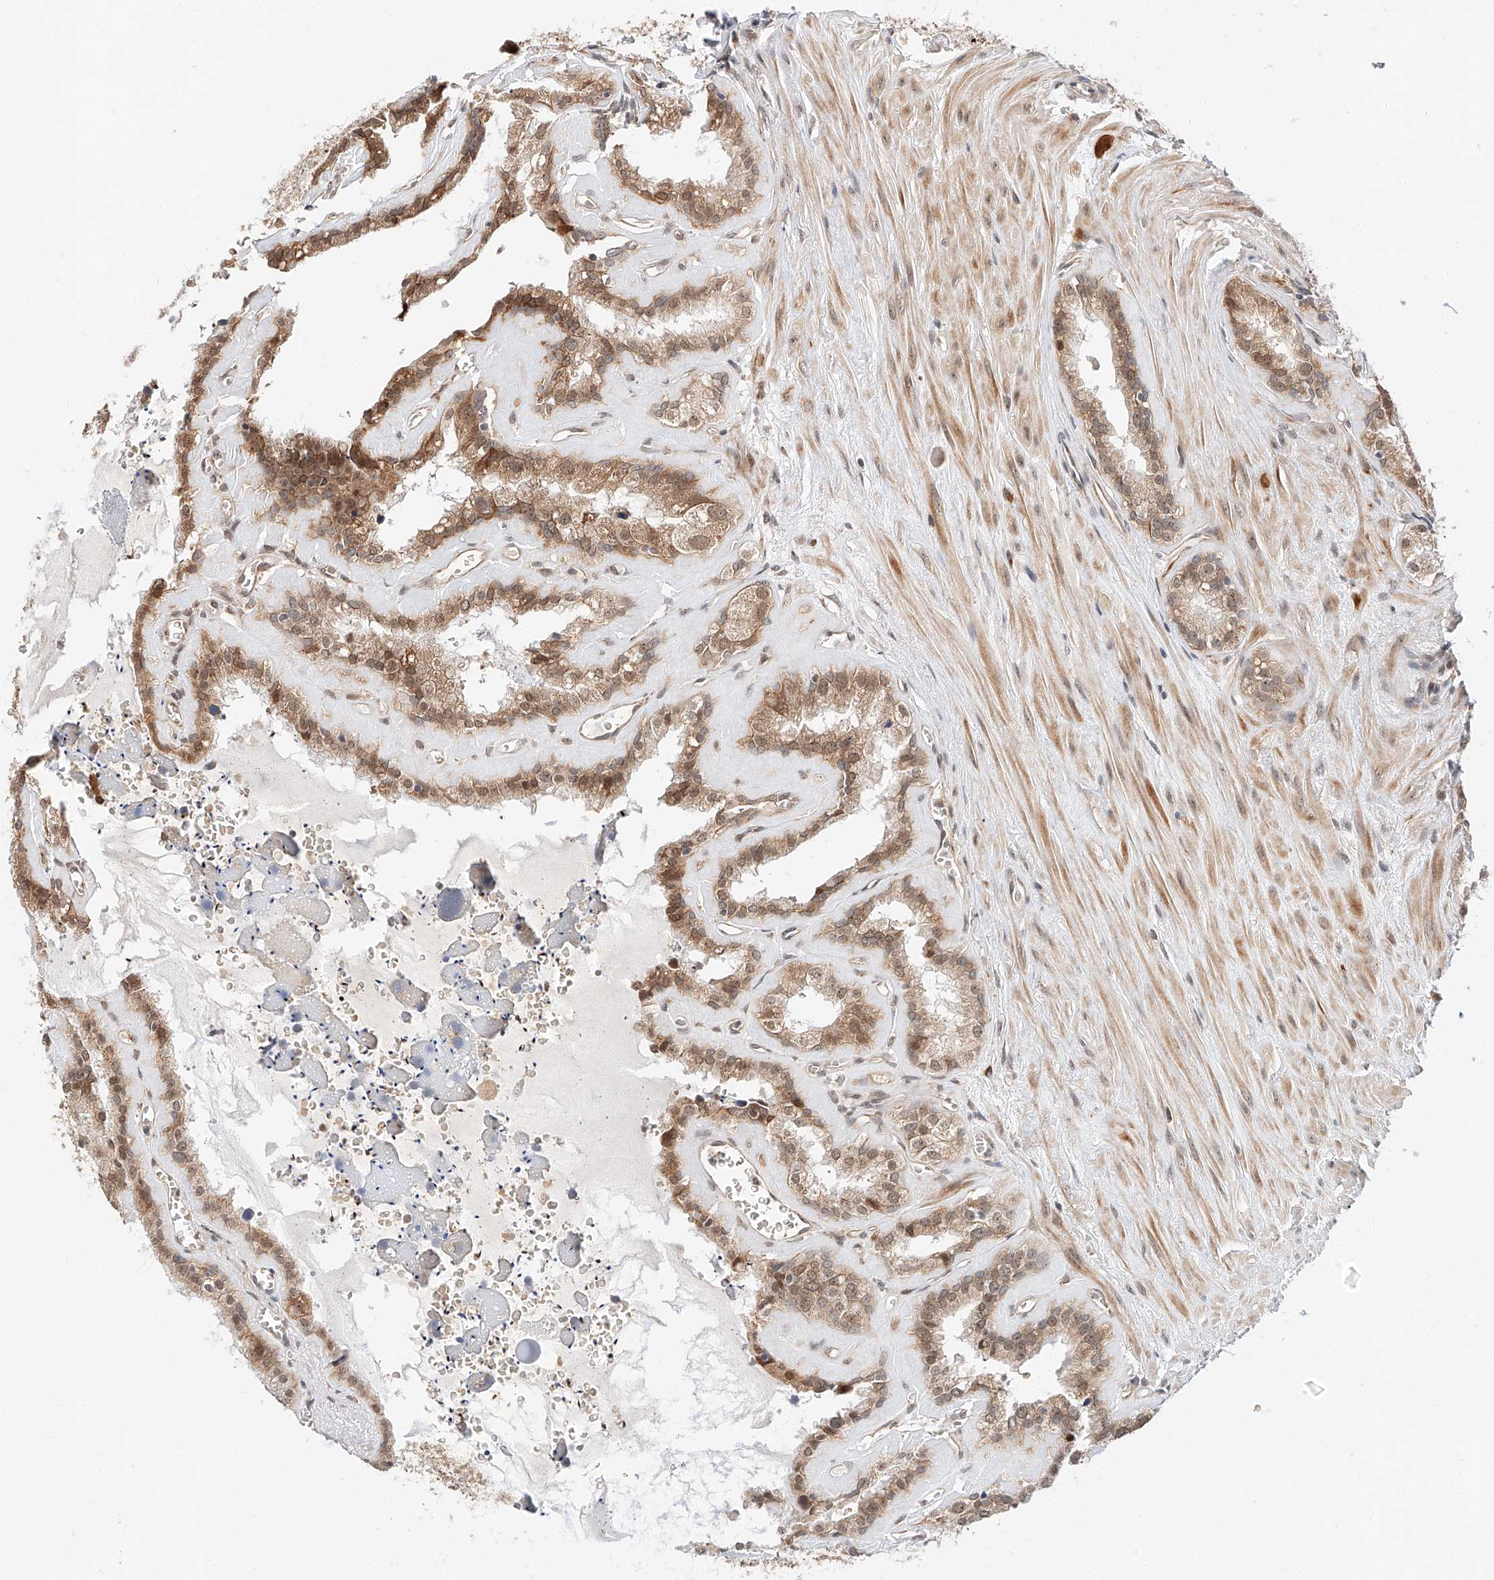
{"staining": {"intensity": "moderate", "quantity": ">75%", "location": "cytoplasmic/membranous,nuclear"}, "tissue": "seminal vesicle", "cell_type": "Glandular cells", "image_type": "normal", "snomed": [{"axis": "morphology", "description": "Normal tissue, NOS"}, {"axis": "topography", "description": "Prostate"}, {"axis": "topography", "description": "Seminal veicle"}], "caption": "An image of seminal vesicle stained for a protein exhibits moderate cytoplasmic/membranous,nuclear brown staining in glandular cells. Nuclei are stained in blue.", "gene": "THTPA", "patient": {"sex": "male", "age": 59}}